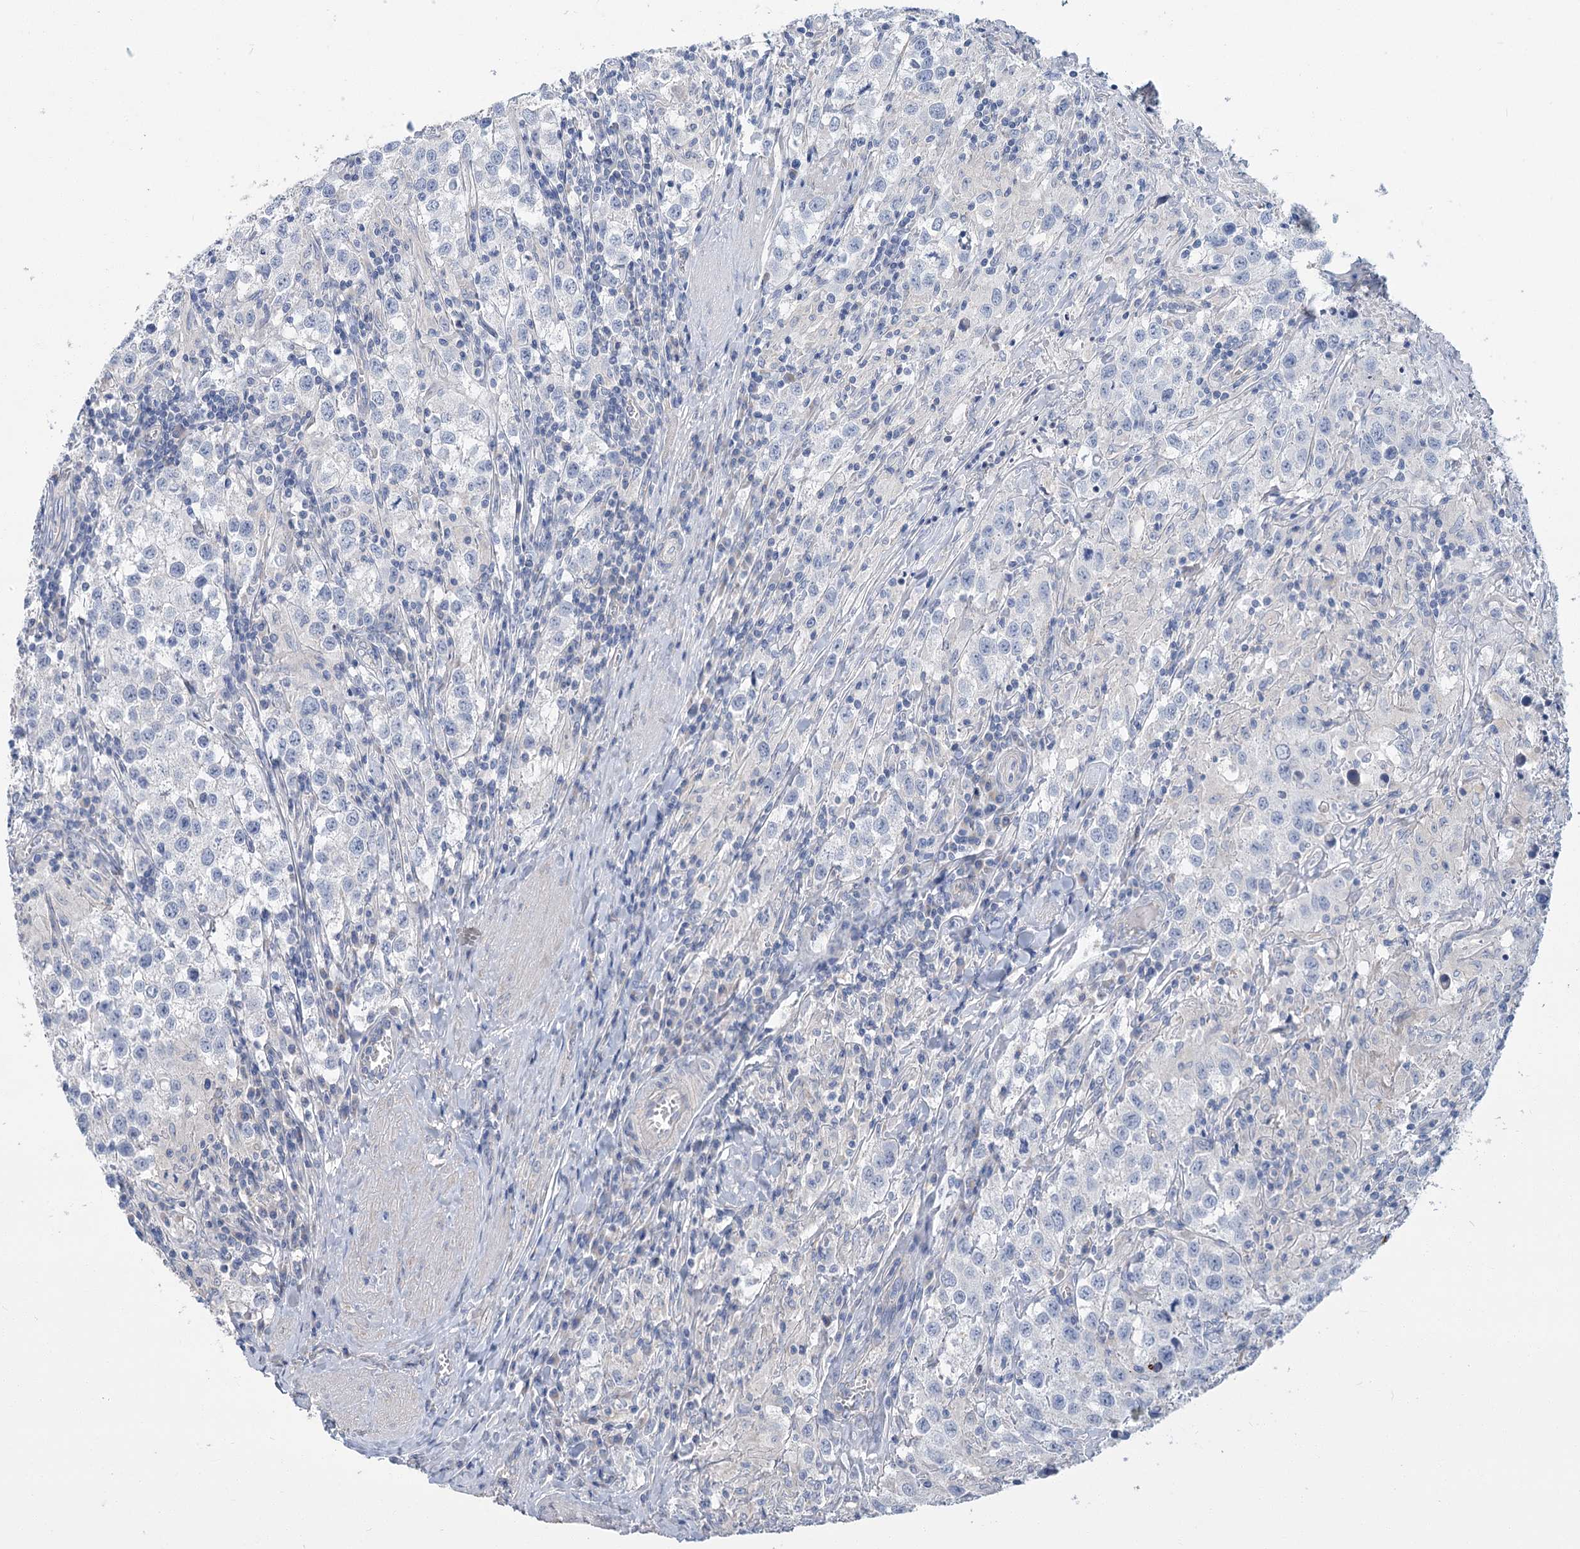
{"staining": {"intensity": "negative", "quantity": "none", "location": "none"}, "tissue": "testis cancer", "cell_type": "Tumor cells", "image_type": "cancer", "snomed": [{"axis": "morphology", "description": "Seminoma, NOS"}, {"axis": "morphology", "description": "Carcinoma, Embryonal, NOS"}, {"axis": "topography", "description": "Testis"}], "caption": "IHC micrograph of neoplastic tissue: human testis cancer stained with DAB (3,3'-diaminobenzidine) shows no significant protein staining in tumor cells.", "gene": "SLC9A3", "patient": {"sex": "male", "age": 43}}